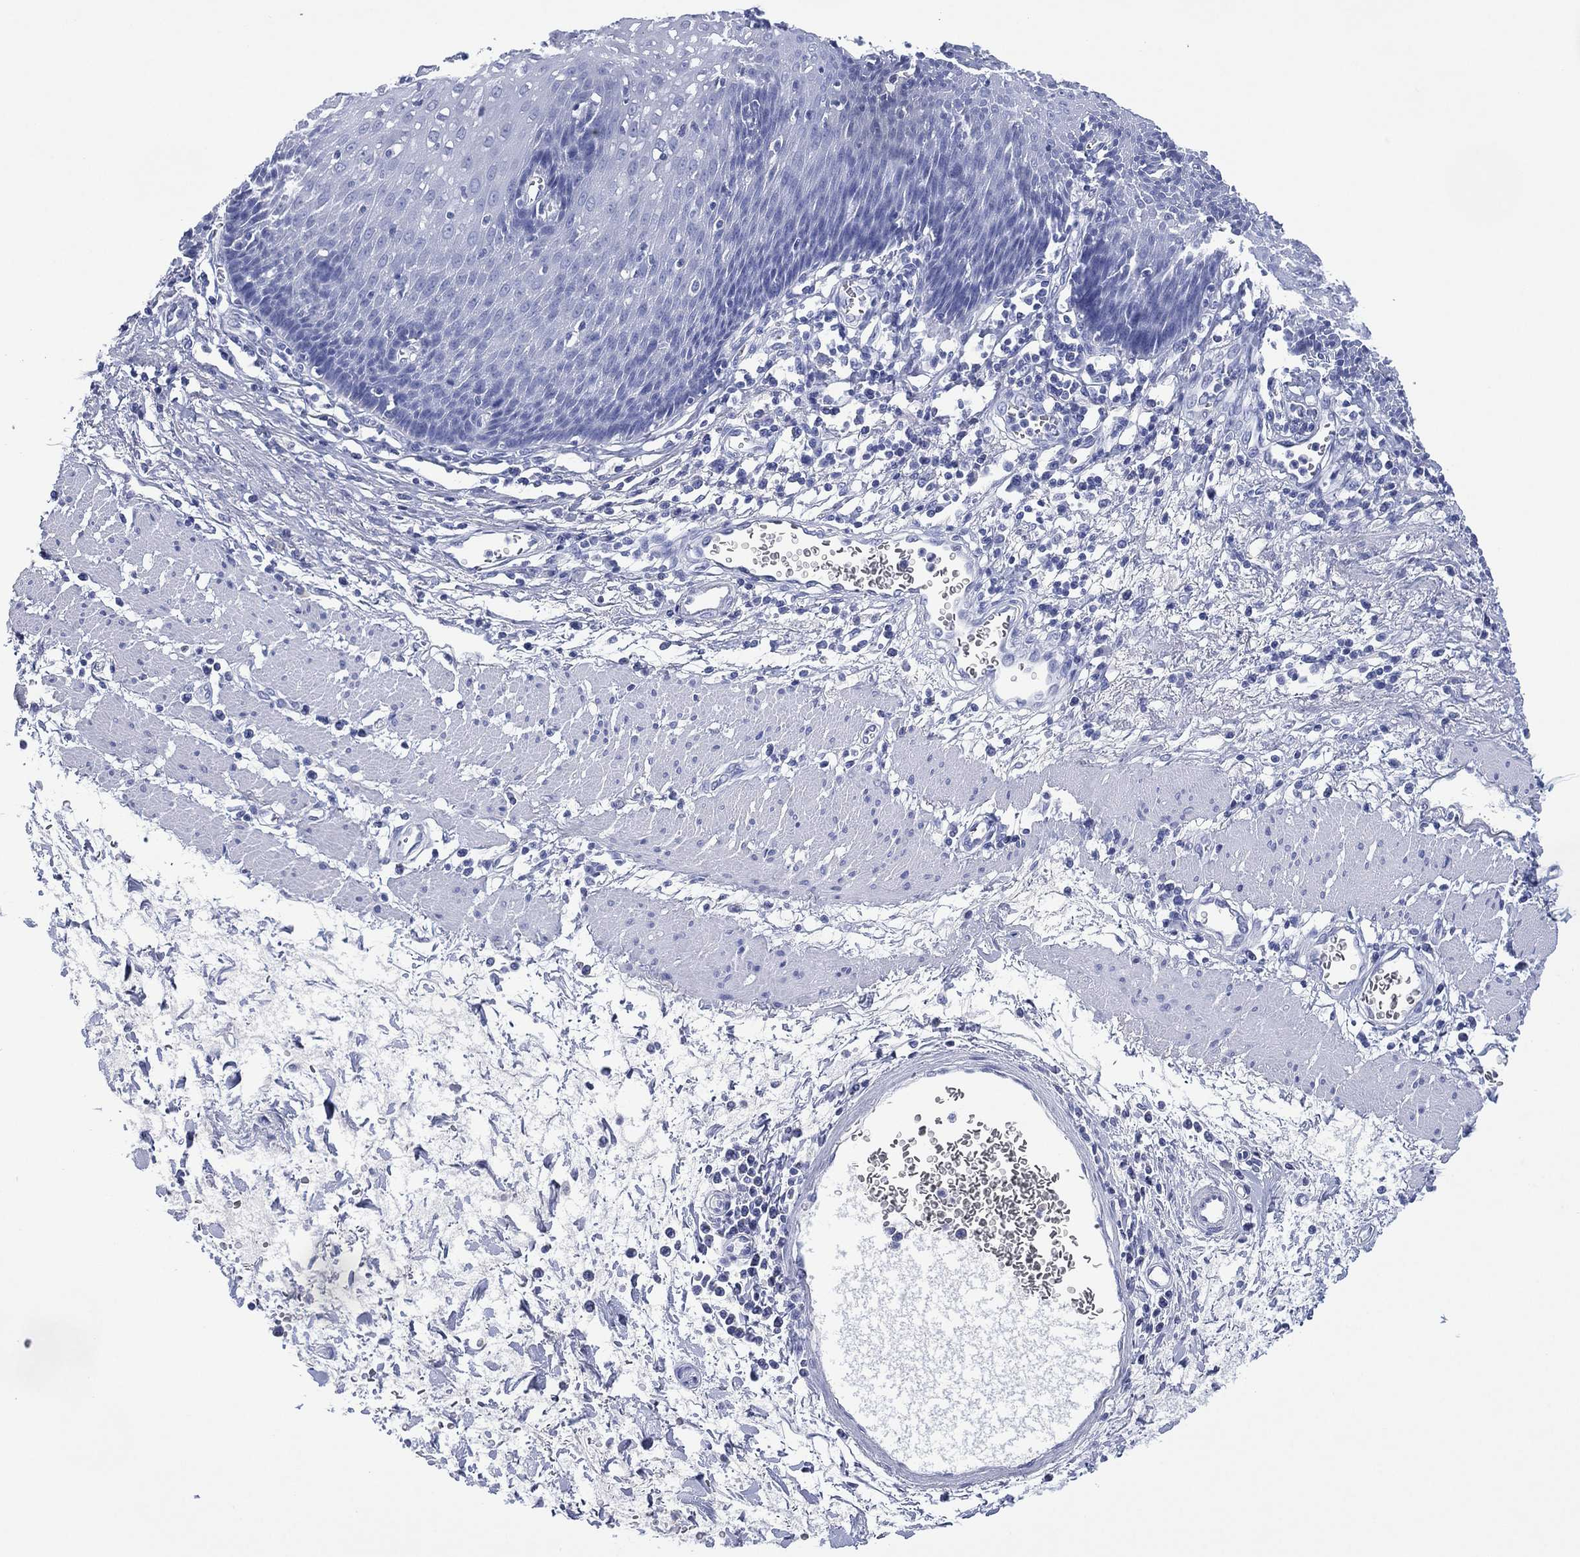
{"staining": {"intensity": "negative", "quantity": "none", "location": "none"}, "tissue": "esophagus", "cell_type": "Squamous epithelial cells", "image_type": "normal", "snomed": [{"axis": "morphology", "description": "Normal tissue, NOS"}, {"axis": "topography", "description": "Esophagus"}], "caption": "High power microscopy image of an immunohistochemistry histopathology image of unremarkable esophagus, revealing no significant expression in squamous epithelial cells. The staining was performed using DAB to visualize the protein expression in brown, while the nuclei were stained in blue with hematoxylin (Magnification: 20x).", "gene": "SIGLECL1", "patient": {"sex": "male", "age": 57}}